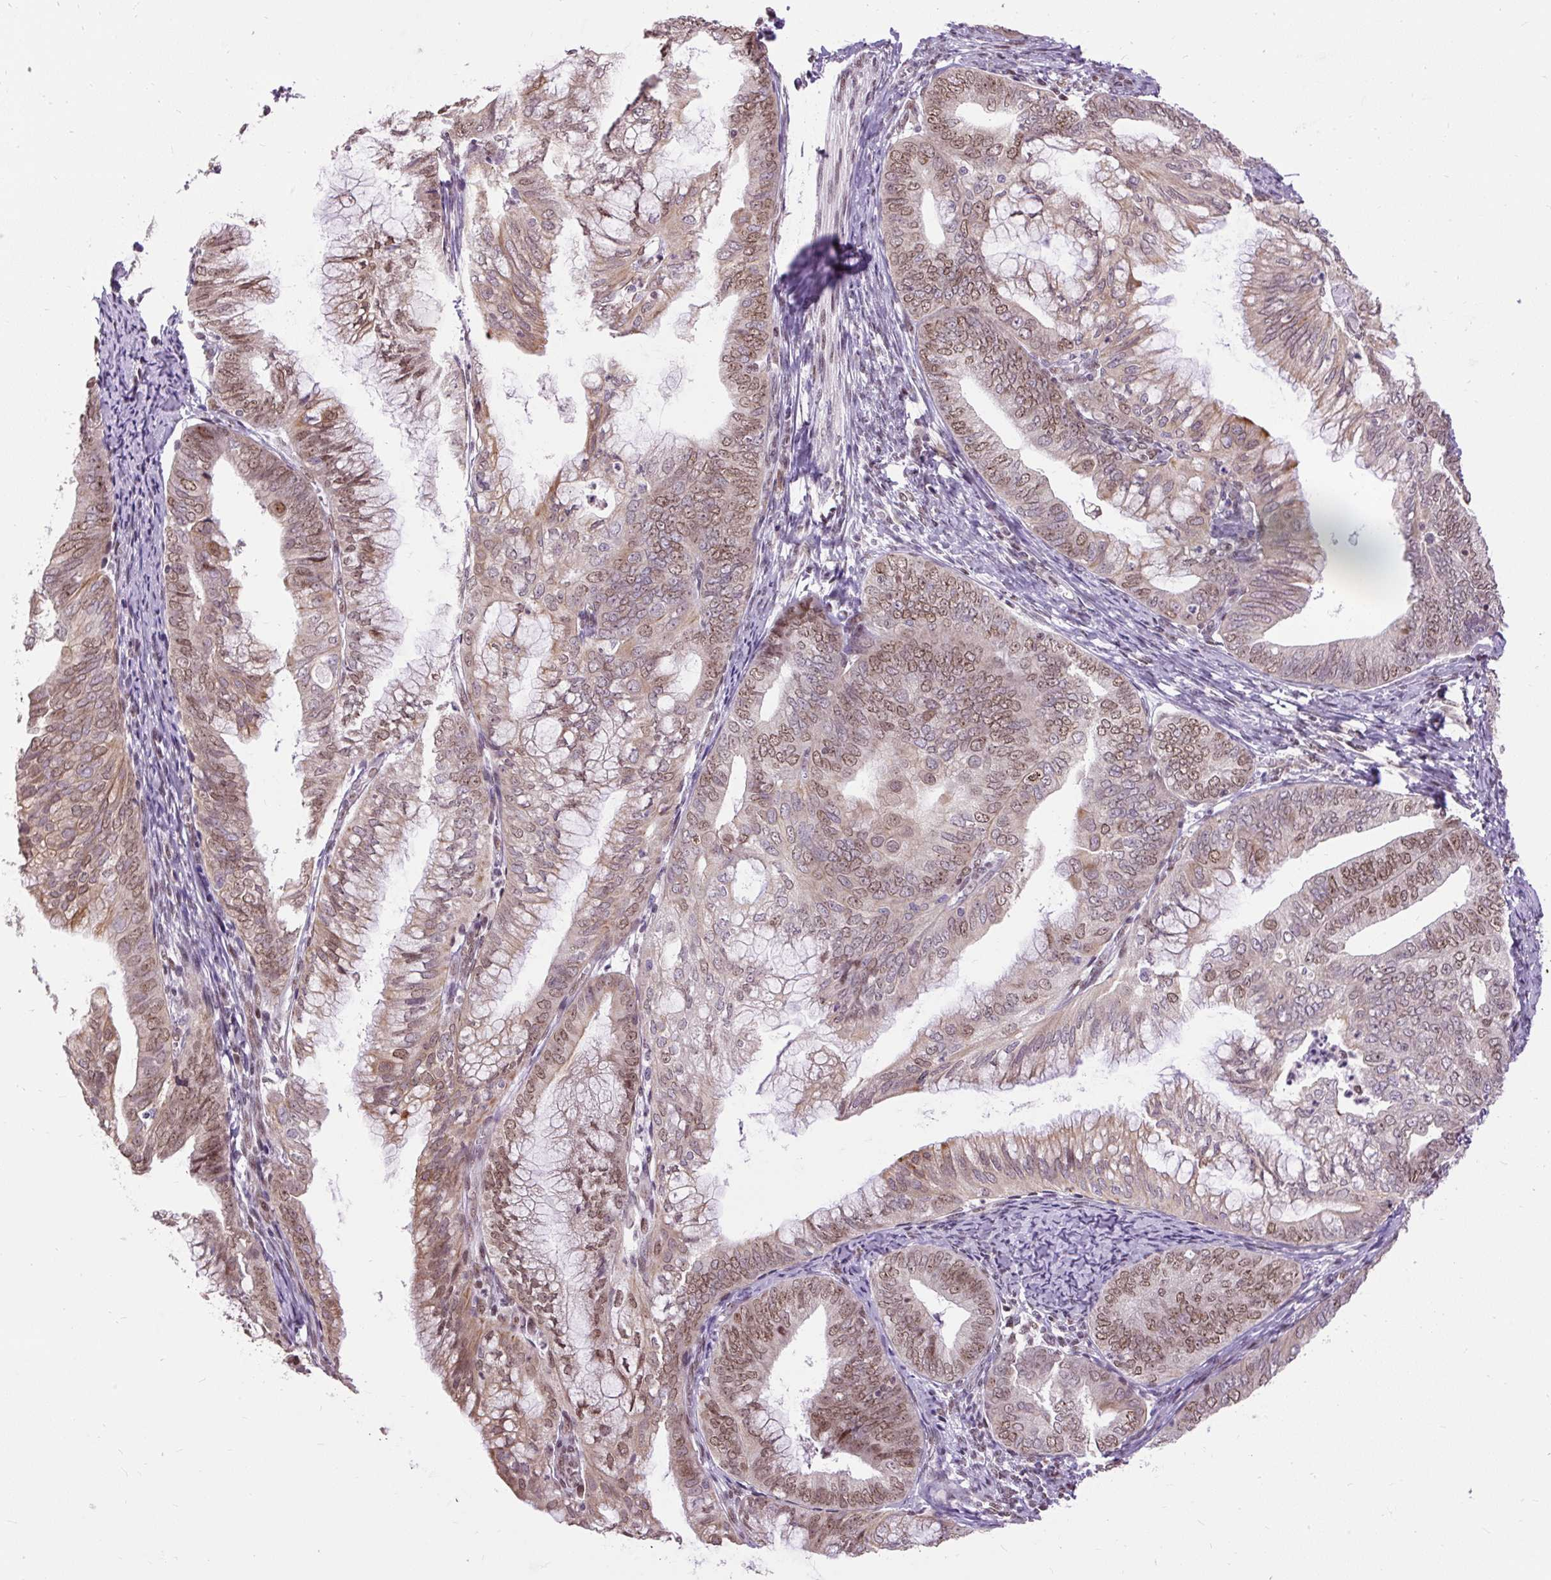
{"staining": {"intensity": "moderate", "quantity": "25%-75%", "location": "nuclear"}, "tissue": "endometrial cancer", "cell_type": "Tumor cells", "image_type": "cancer", "snomed": [{"axis": "morphology", "description": "Adenocarcinoma, NOS"}, {"axis": "topography", "description": "Endometrium"}], "caption": "A brown stain shows moderate nuclear staining of a protein in adenocarcinoma (endometrial) tumor cells. (Brightfield microscopy of DAB IHC at high magnification).", "gene": "ZNF672", "patient": {"sex": "female", "age": 75}}